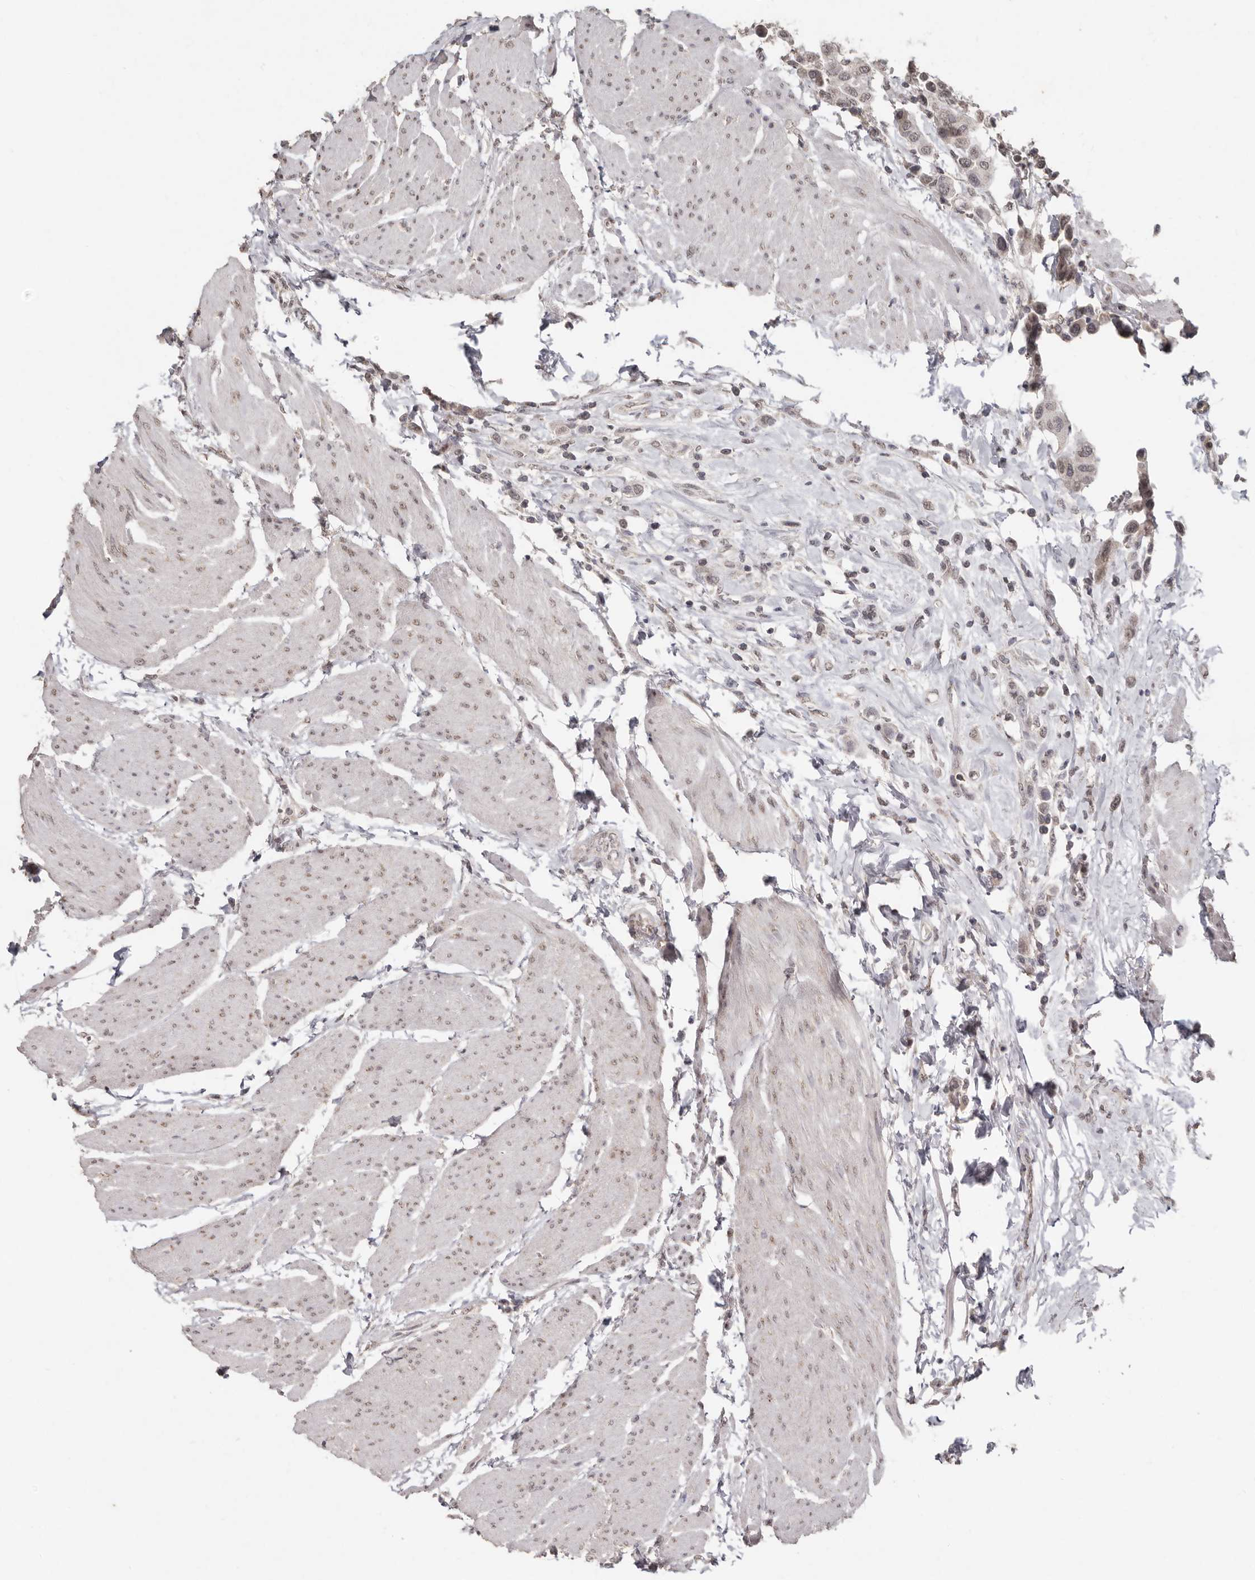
{"staining": {"intensity": "weak", "quantity": ">75%", "location": "nuclear"}, "tissue": "urothelial cancer", "cell_type": "Tumor cells", "image_type": "cancer", "snomed": [{"axis": "morphology", "description": "Urothelial carcinoma, High grade"}, {"axis": "topography", "description": "Urinary bladder"}], "caption": "Protein staining exhibits weak nuclear staining in approximately >75% of tumor cells in urothelial carcinoma (high-grade).", "gene": "LINGO2", "patient": {"sex": "male", "age": 50}}